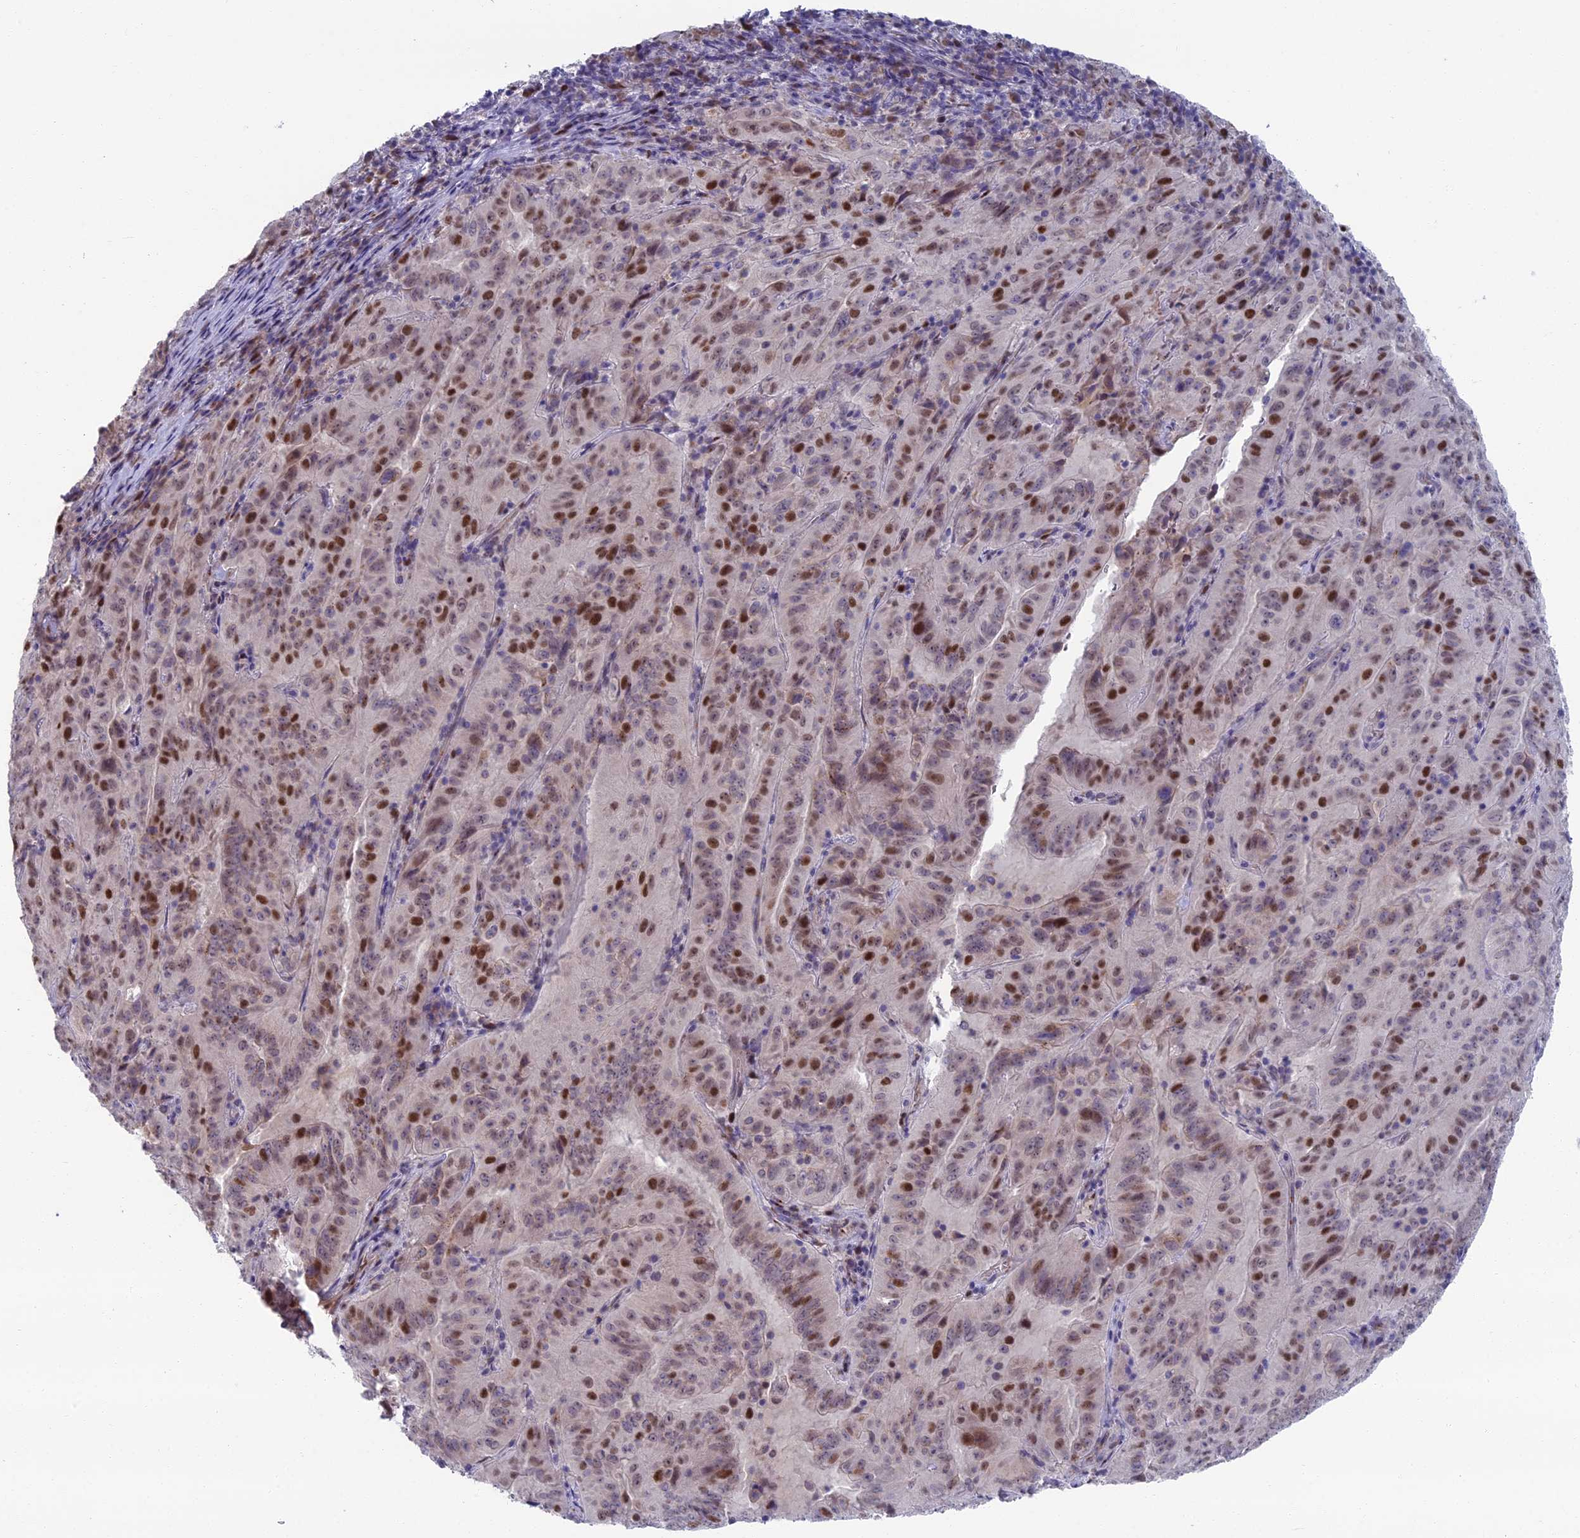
{"staining": {"intensity": "strong", "quantity": "25%-75%", "location": "nuclear"}, "tissue": "pancreatic cancer", "cell_type": "Tumor cells", "image_type": "cancer", "snomed": [{"axis": "morphology", "description": "Adenocarcinoma, NOS"}, {"axis": "topography", "description": "Pancreas"}], "caption": "A photomicrograph of pancreatic cancer (adenocarcinoma) stained for a protein displays strong nuclear brown staining in tumor cells.", "gene": "LIG1", "patient": {"sex": "male", "age": 63}}